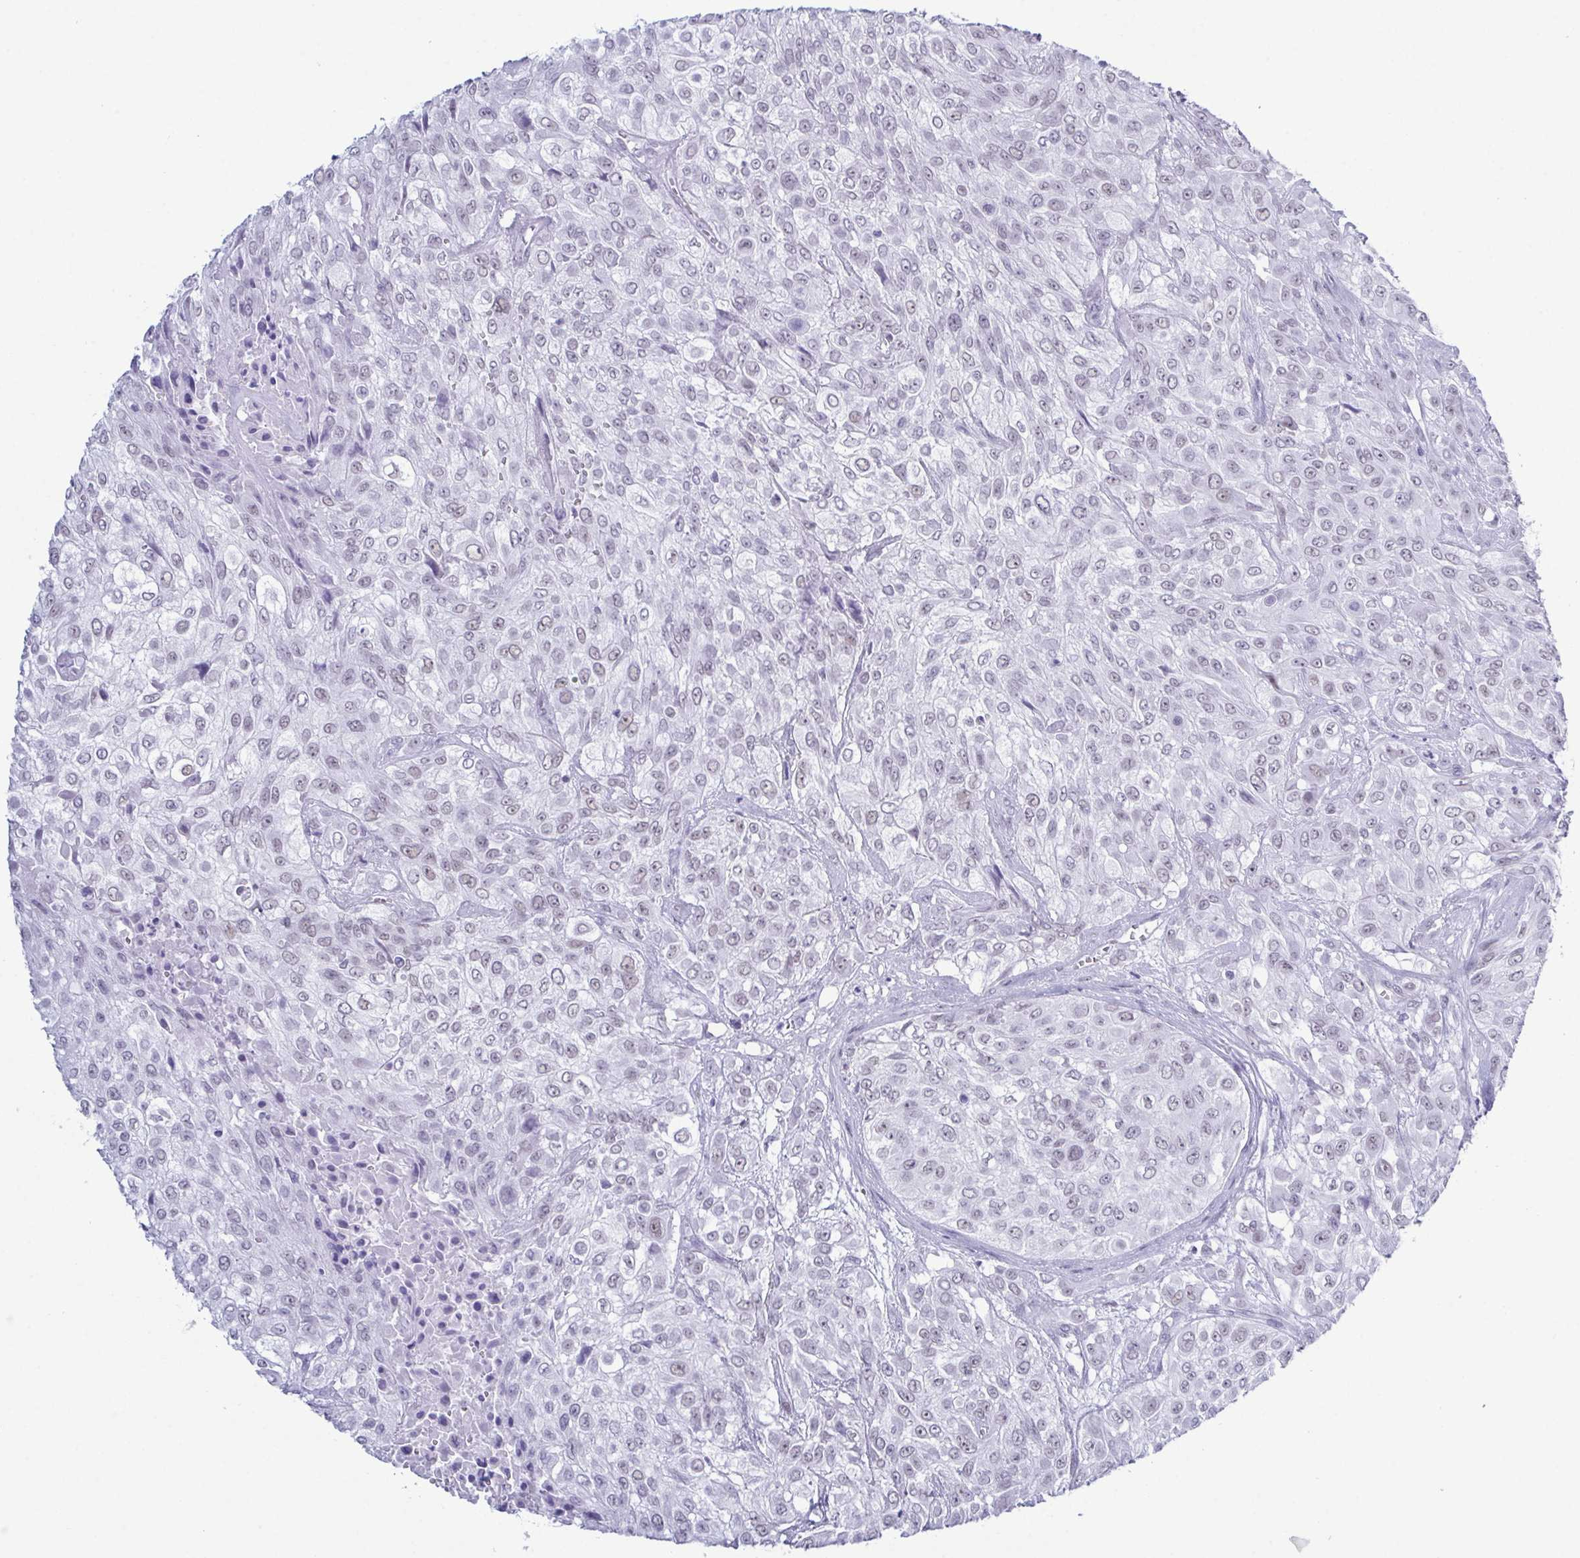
{"staining": {"intensity": "negative", "quantity": "none", "location": "none"}, "tissue": "urothelial cancer", "cell_type": "Tumor cells", "image_type": "cancer", "snomed": [{"axis": "morphology", "description": "Urothelial carcinoma, High grade"}, {"axis": "topography", "description": "Urinary bladder"}], "caption": "Urothelial cancer stained for a protein using immunohistochemistry (IHC) reveals no expression tumor cells.", "gene": "SUGP2", "patient": {"sex": "male", "age": 57}}